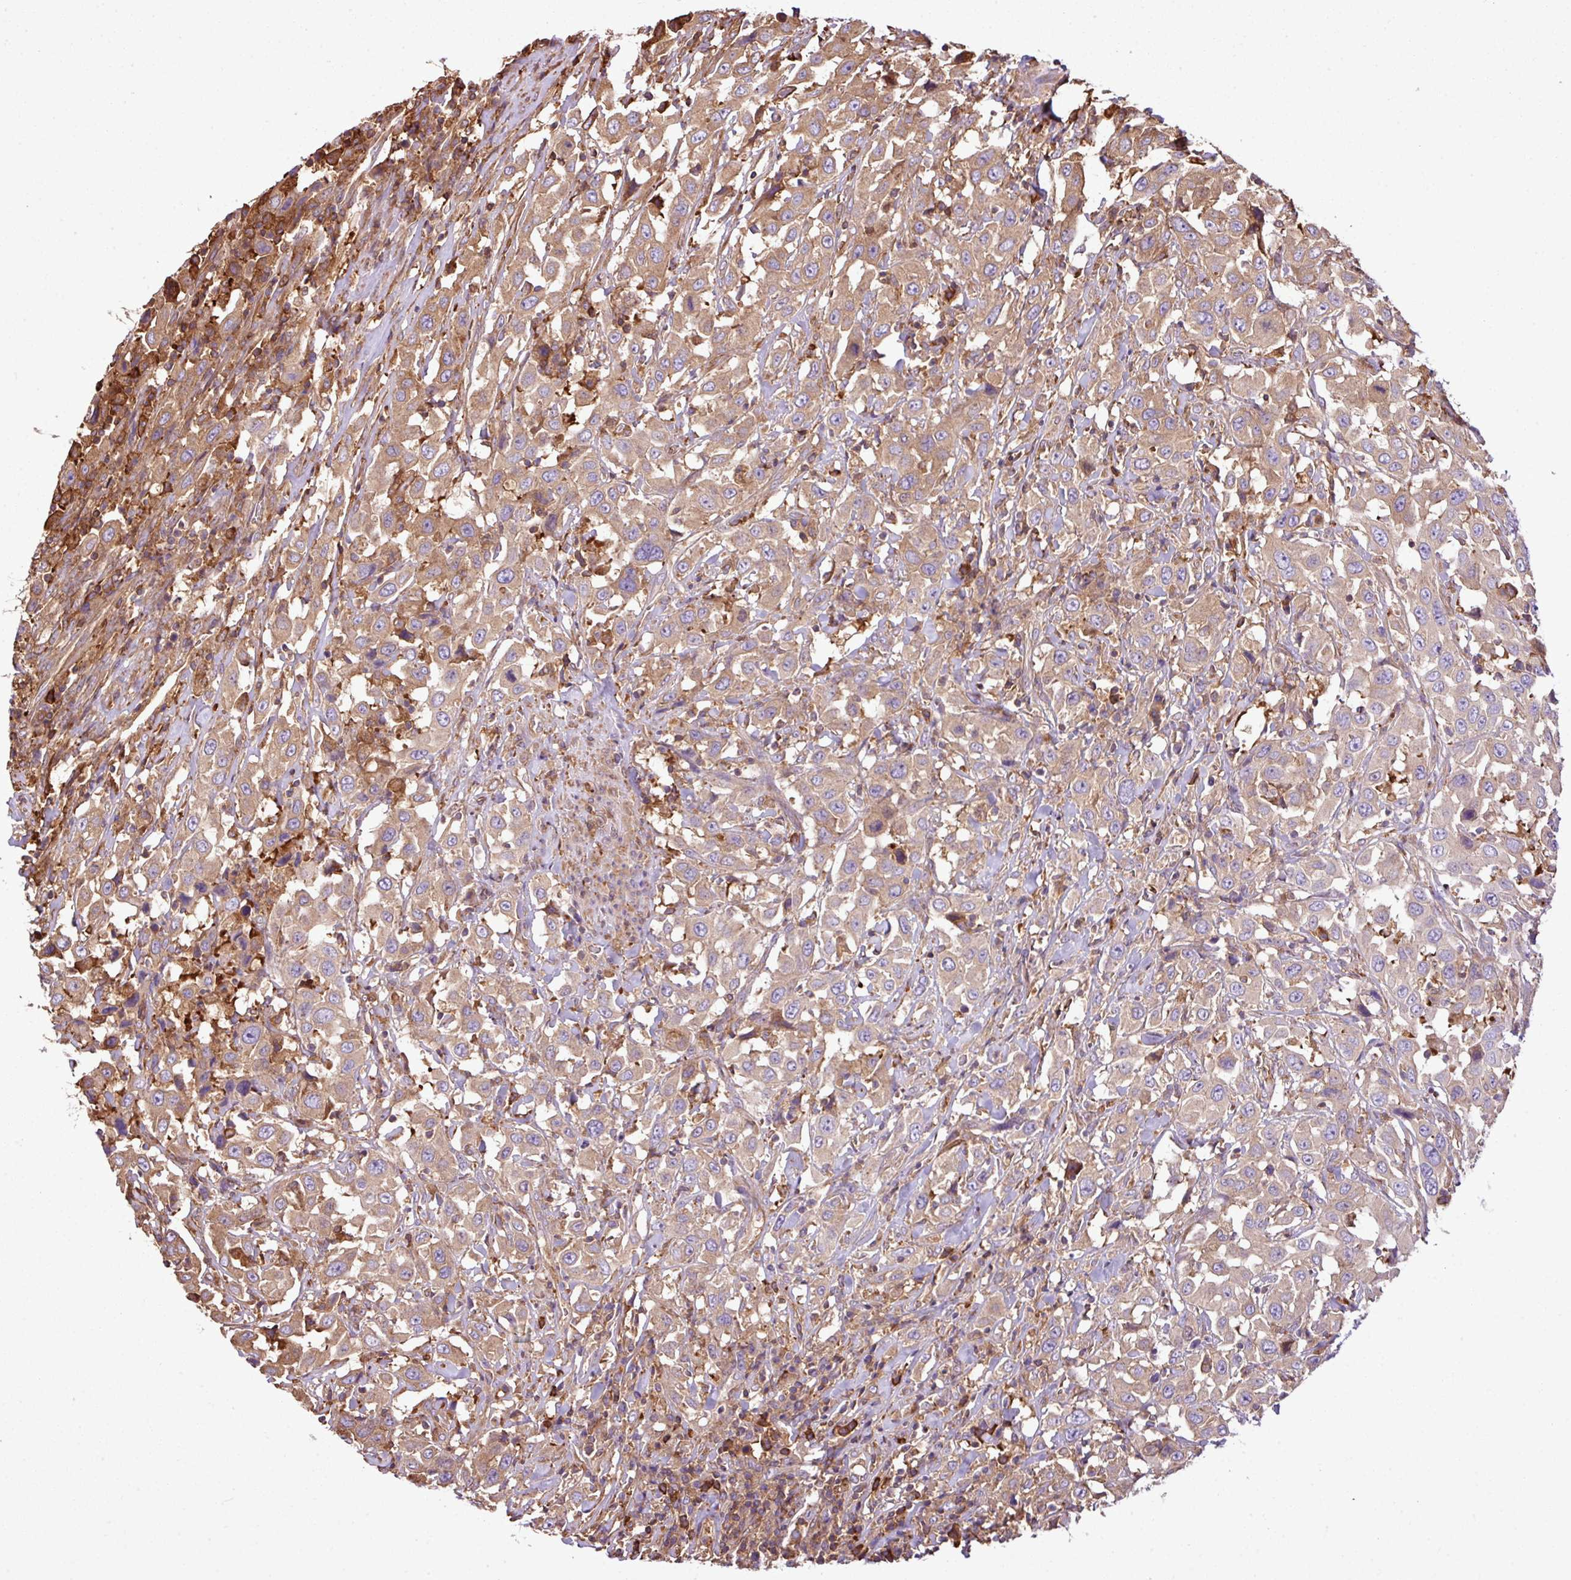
{"staining": {"intensity": "moderate", "quantity": ">75%", "location": "cytoplasmic/membranous"}, "tissue": "urothelial cancer", "cell_type": "Tumor cells", "image_type": "cancer", "snomed": [{"axis": "morphology", "description": "Urothelial carcinoma, High grade"}, {"axis": "topography", "description": "Urinary bladder"}], "caption": "A medium amount of moderate cytoplasmic/membranous positivity is appreciated in approximately >75% of tumor cells in urothelial cancer tissue.", "gene": "PGAP6", "patient": {"sex": "male", "age": 61}}